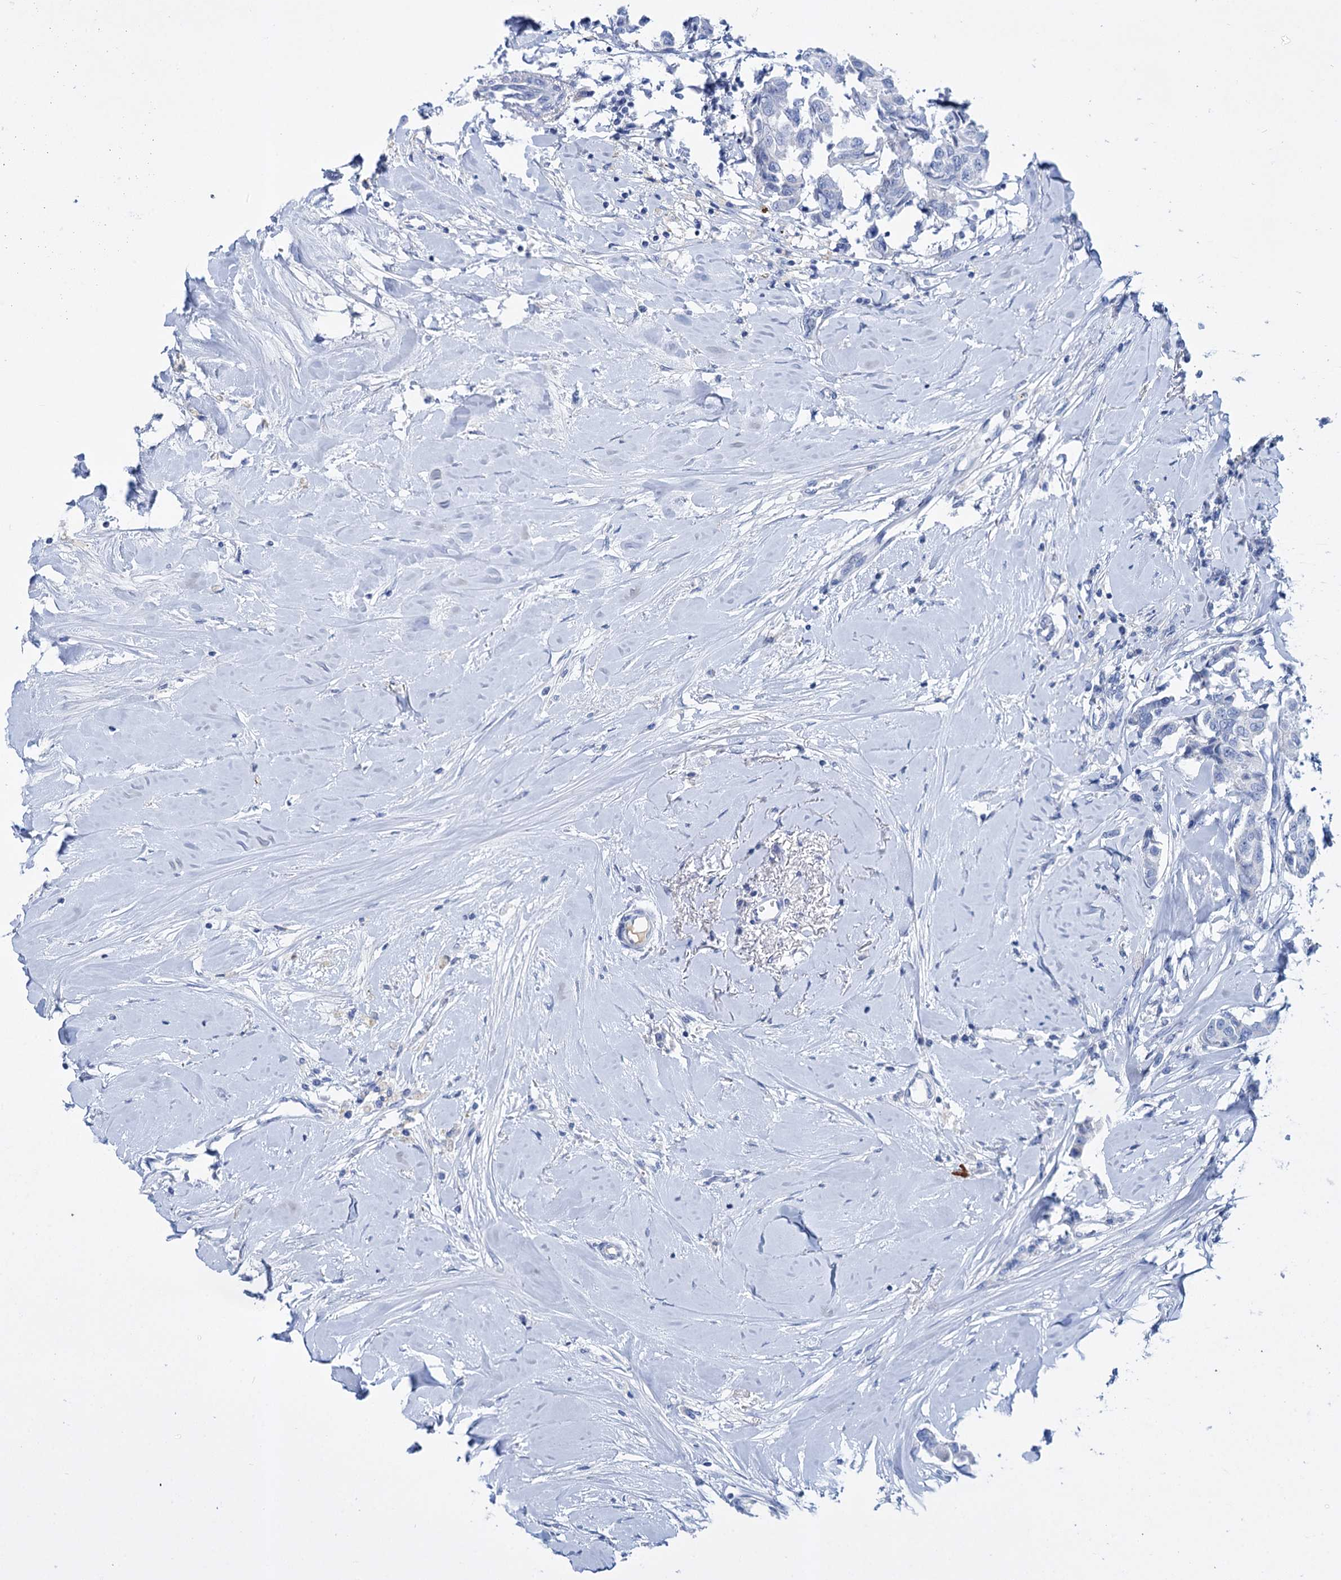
{"staining": {"intensity": "negative", "quantity": "none", "location": "none"}, "tissue": "breast cancer", "cell_type": "Tumor cells", "image_type": "cancer", "snomed": [{"axis": "morphology", "description": "Duct carcinoma"}, {"axis": "topography", "description": "Breast"}], "caption": "Breast cancer (invasive ductal carcinoma) was stained to show a protein in brown. There is no significant staining in tumor cells.", "gene": "FBXW12", "patient": {"sex": "female", "age": 80}}